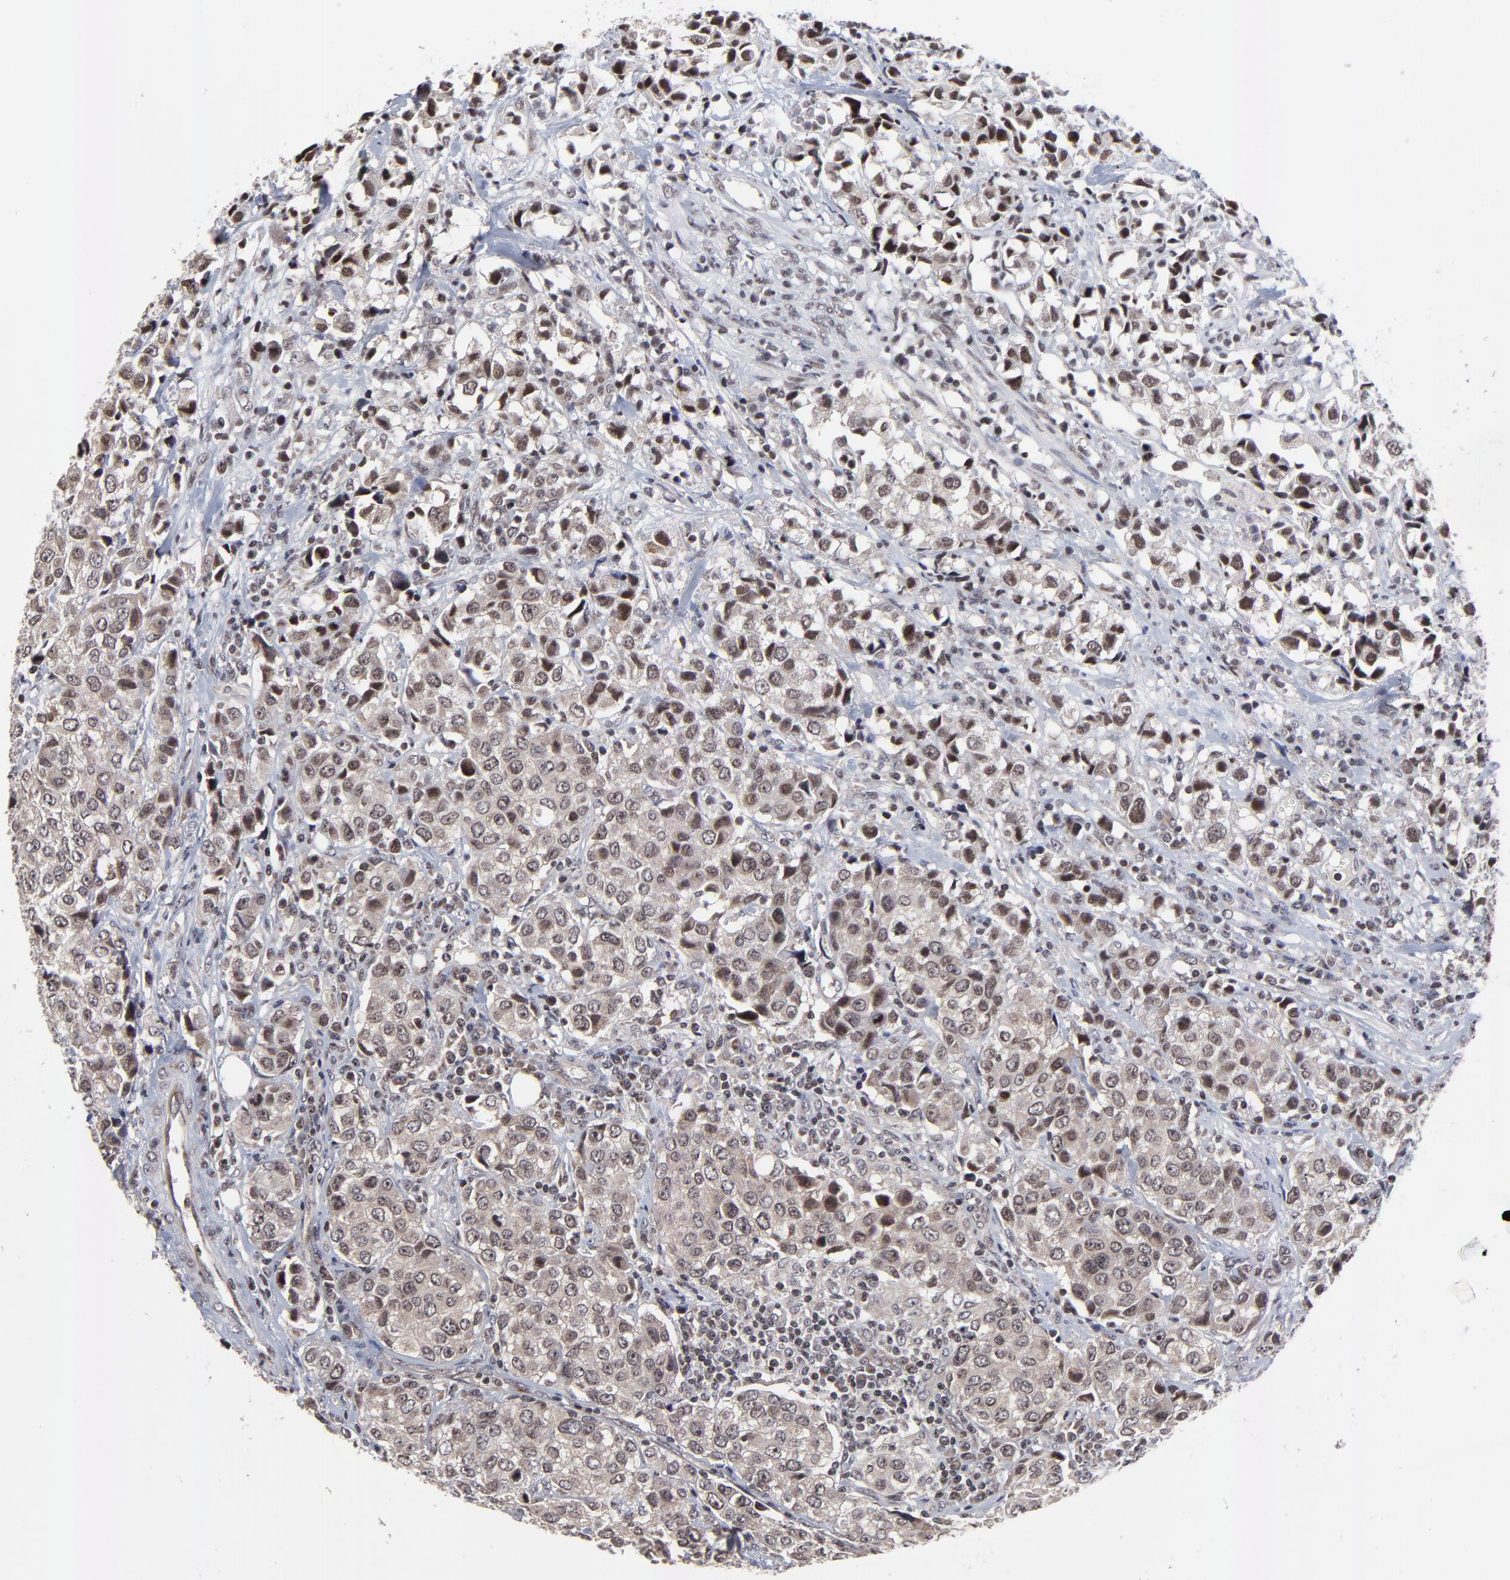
{"staining": {"intensity": "weak", "quantity": ">75%", "location": "cytoplasmic/membranous,nuclear"}, "tissue": "urothelial cancer", "cell_type": "Tumor cells", "image_type": "cancer", "snomed": [{"axis": "morphology", "description": "Urothelial carcinoma, High grade"}, {"axis": "topography", "description": "Urinary bladder"}], "caption": "The immunohistochemical stain highlights weak cytoplasmic/membranous and nuclear staining in tumor cells of urothelial carcinoma (high-grade) tissue. Nuclei are stained in blue.", "gene": "ZNF777", "patient": {"sex": "female", "age": 75}}